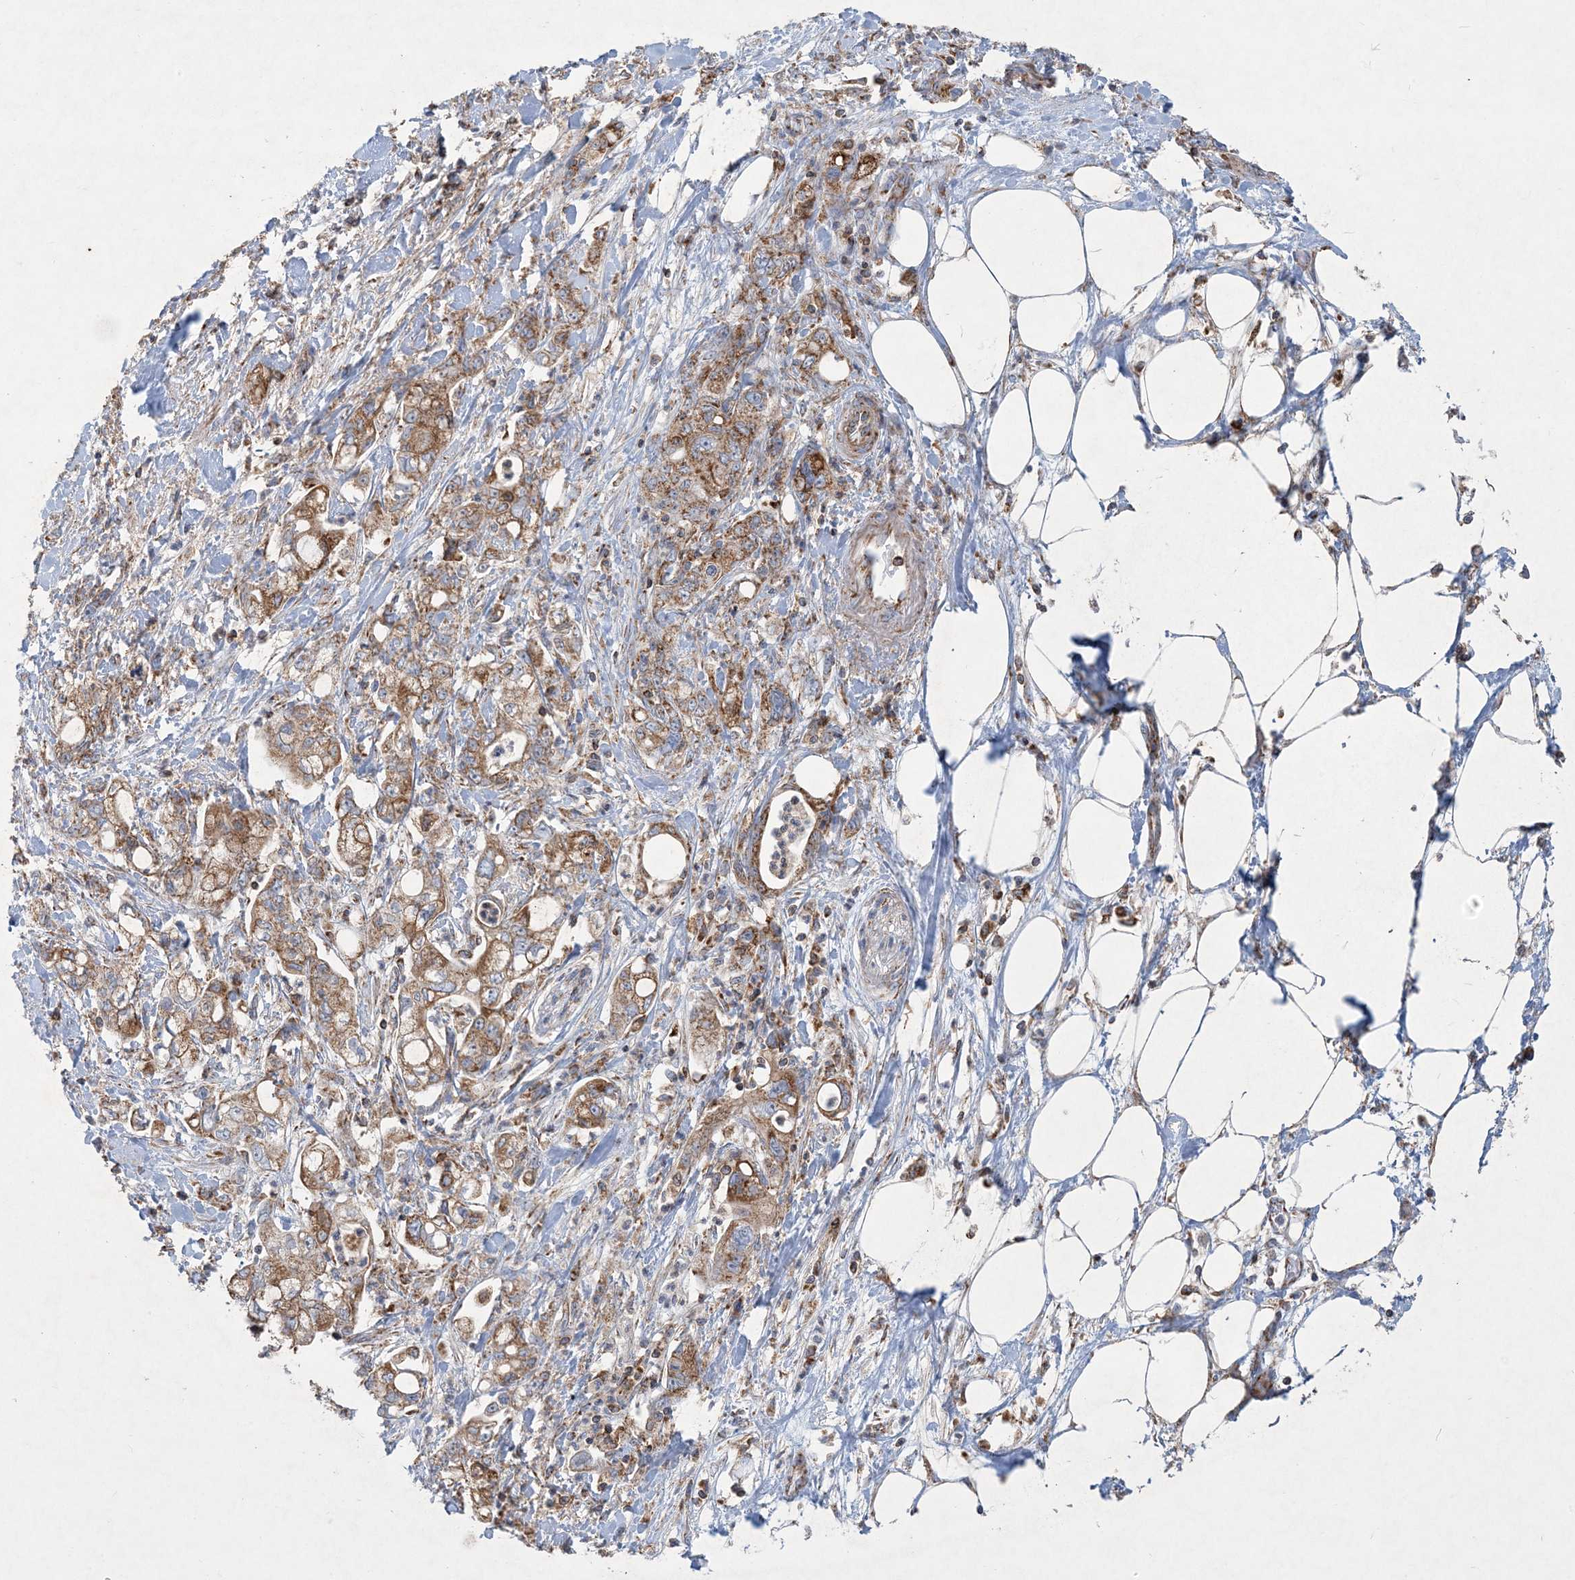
{"staining": {"intensity": "moderate", "quantity": ">75%", "location": "cytoplasmic/membranous"}, "tissue": "pancreatic cancer", "cell_type": "Tumor cells", "image_type": "cancer", "snomed": [{"axis": "morphology", "description": "Adenocarcinoma, NOS"}, {"axis": "topography", "description": "Pancreas"}], "caption": "Pancreatic cancer (adenocarcinoma) was stained to show a protein in brown. There is medium levels of moderate cytoplasmic/membranous positivity in about >75% of tumor cells.", "gene": "BEND4", "patient": {"sex": "male", "age": 70}}